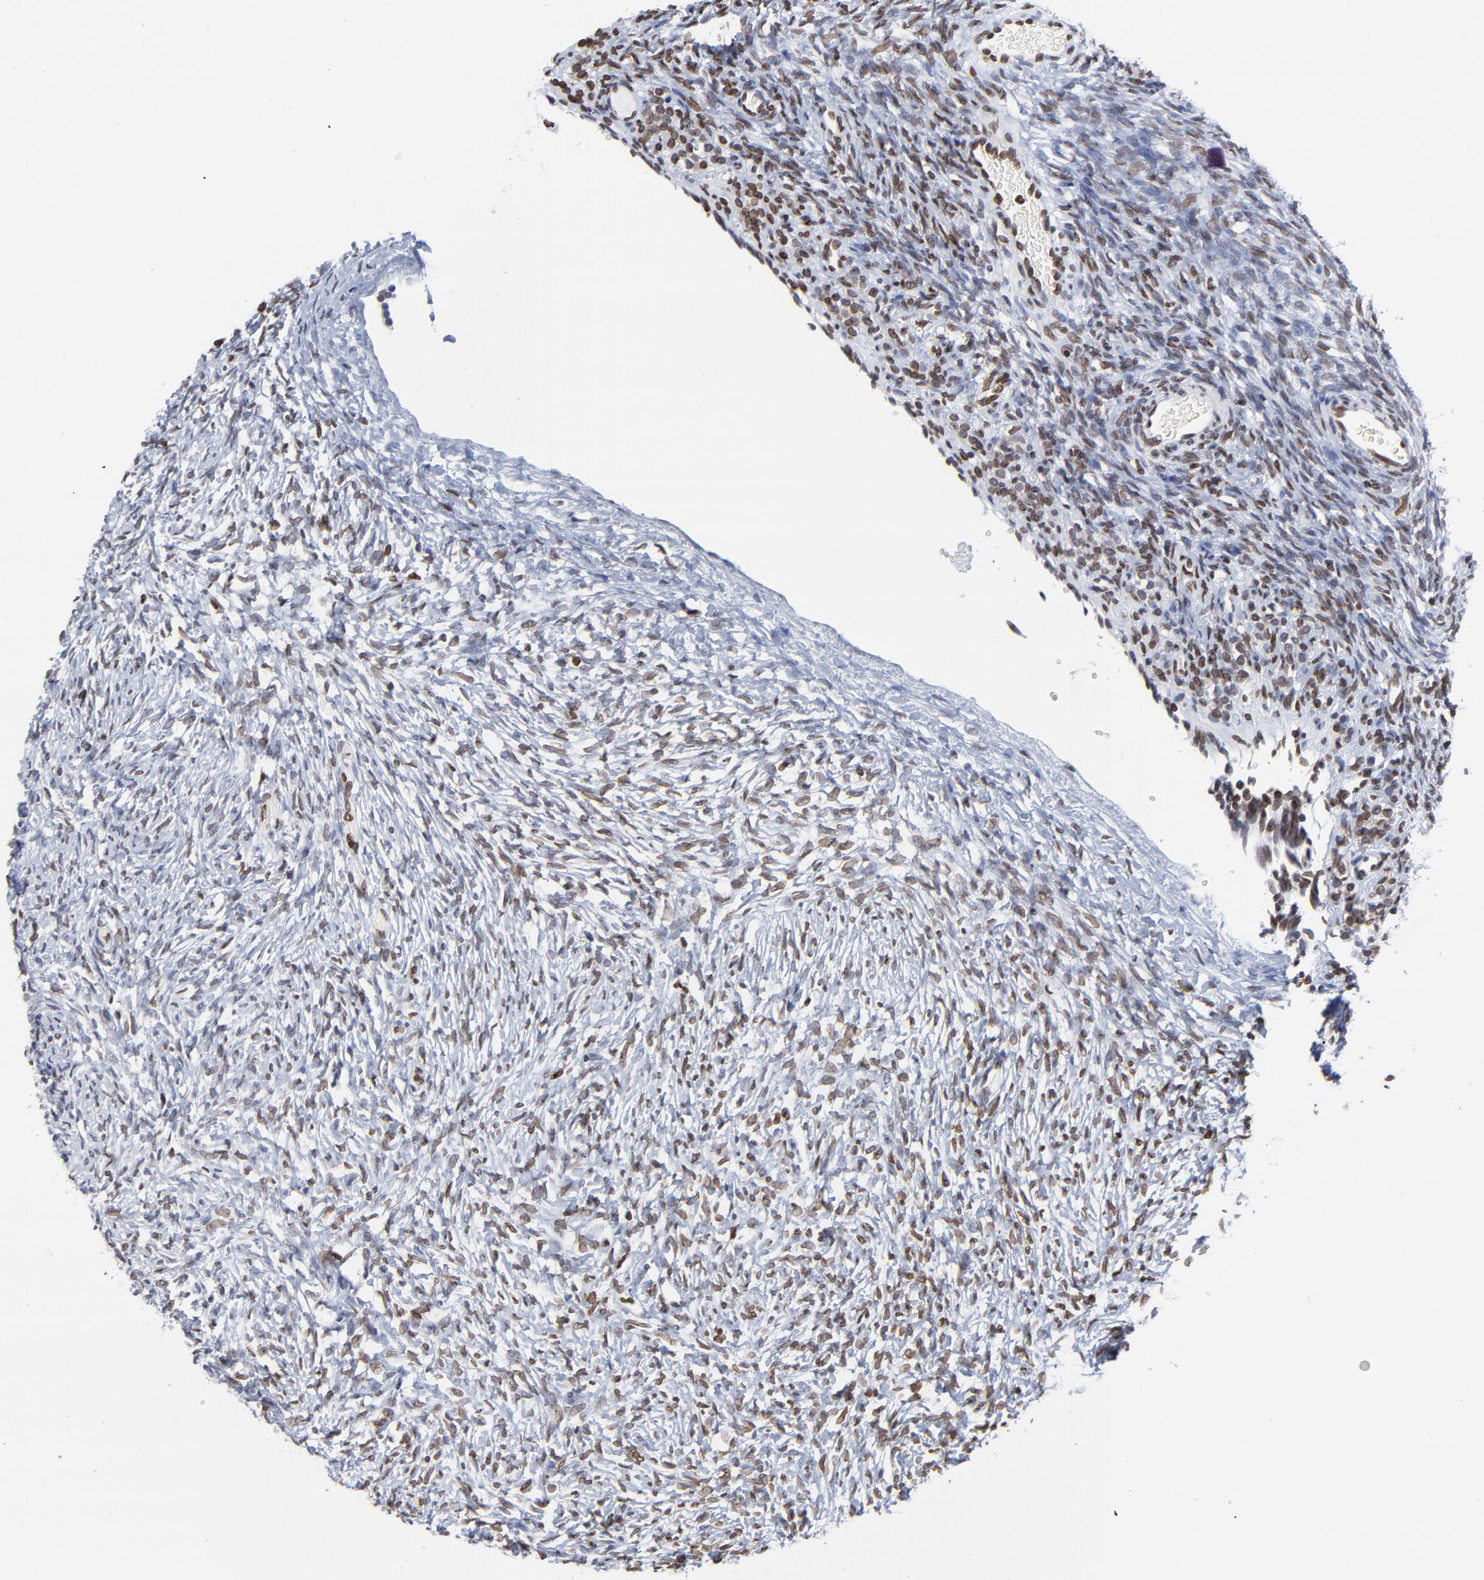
{"staining": {"intensity": "moderate", "quantity": "<25%", "location": "nuclear"}, "tissue": "ovary", "cell_type": "Ovarian stroma cells", "image_type": "normal", "snomed": [{"axis": "morphology", "description": "Normal tissue, NOS"}, {"axis": "topography", "description": "Ovary"}], "caption": "High-magnification brightfield microscopy of benign ovary stained with DAB (brown) and counterstained with hematoxylin (blue). ovarian stroma cells exhibit moderate nuclear positivity is present in about<25% of cells.", "gene": "THAP7", "patient": {"sex": "female", "age": 35}}